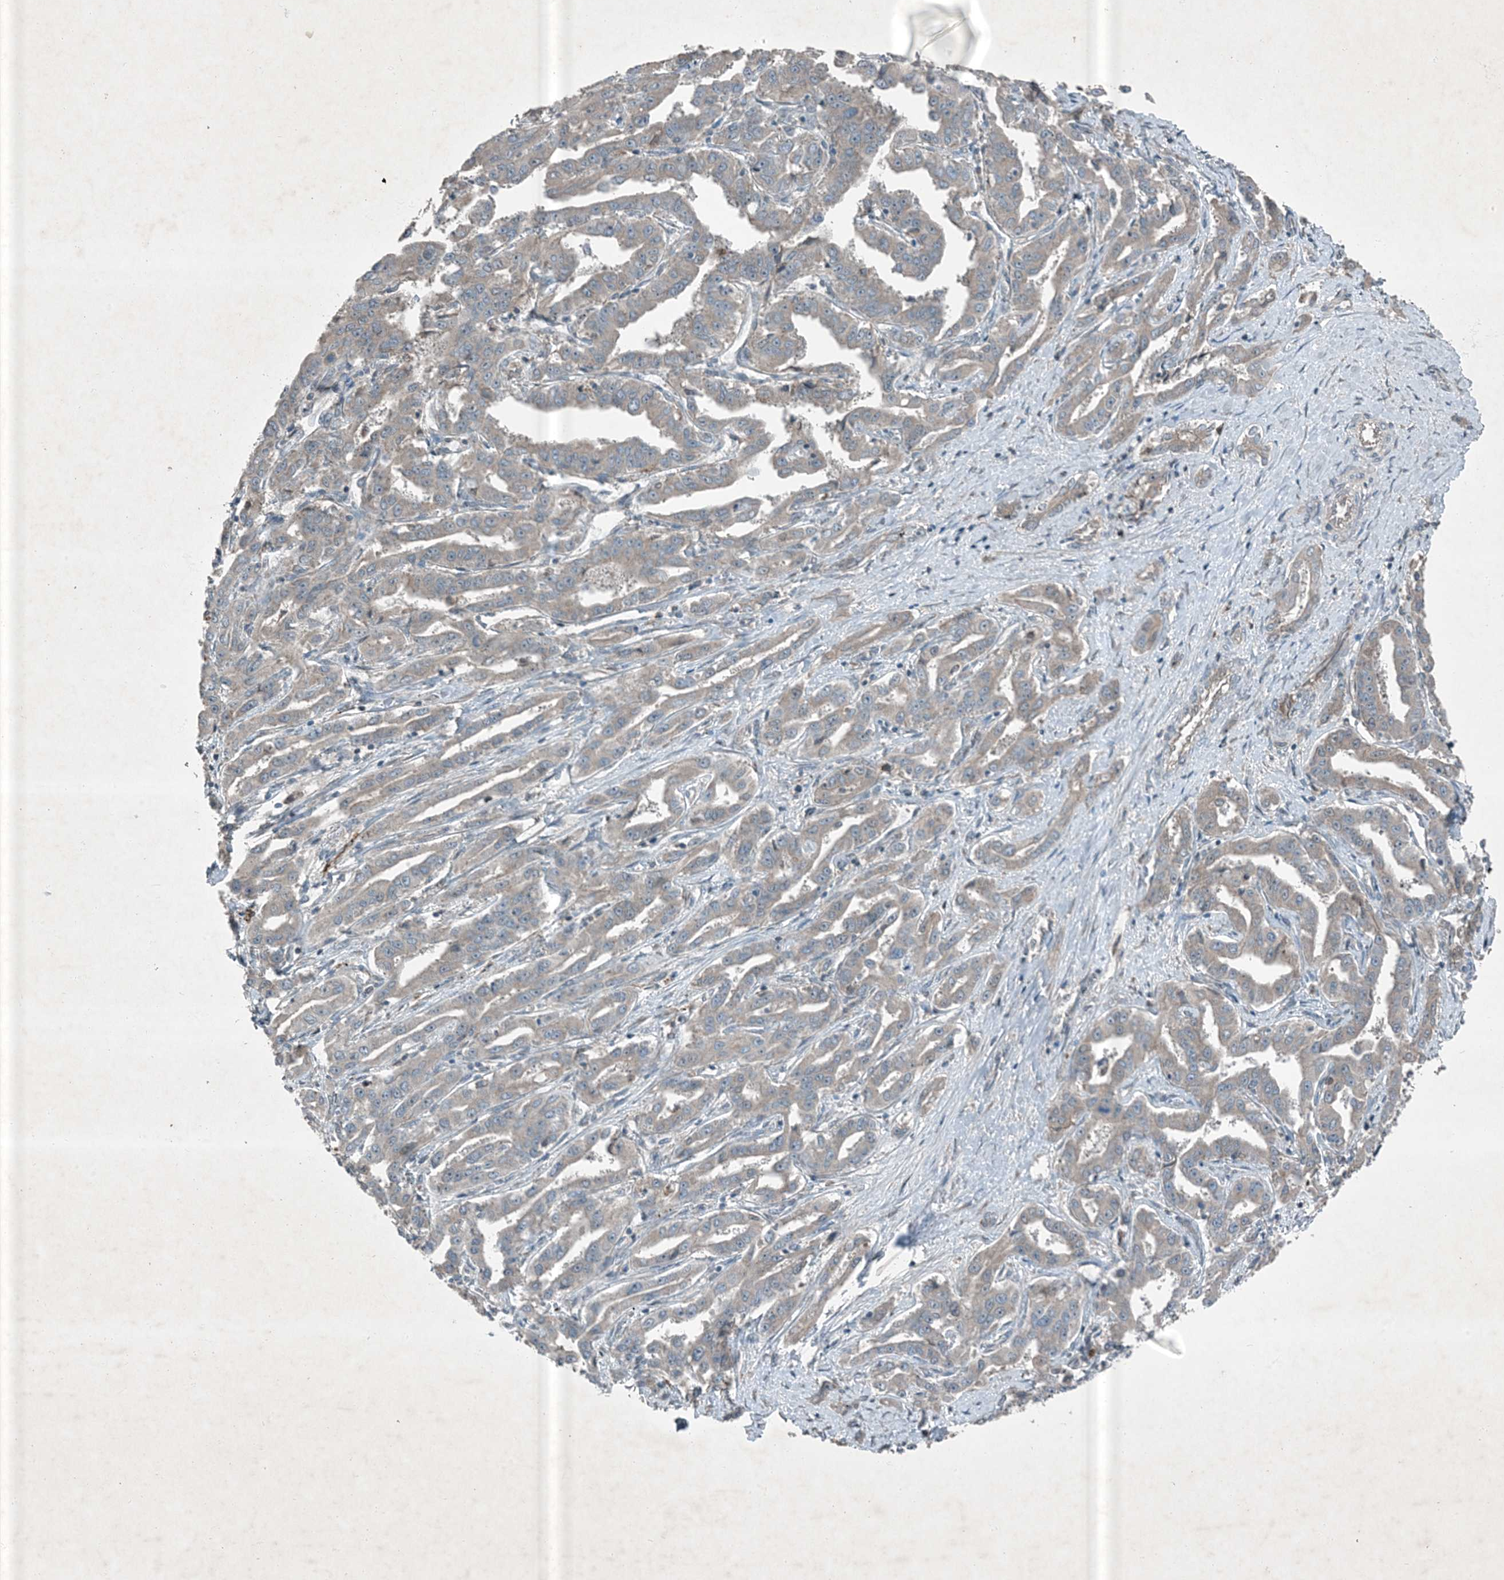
{"staining": {"intensity": "negative", "quantity": "none", "location": "none"}, "tissue": "liver cancer", "cell_type": "Tumor cells", "image_type": "cancer", "snomed": [{"axis": "morphology", "description": "Cholangiocarcinoma"}, {"axis": "topography", "description": "Liver"}], "caption": "IHC image of neoplastic tissue: human liver cancer stained with DAB (3,3'-diaminobenzidine) reveals no significant protein positivity in tumor cells.", "gene": "MDN1", "patient": {"sex": "male", "age": 59}}